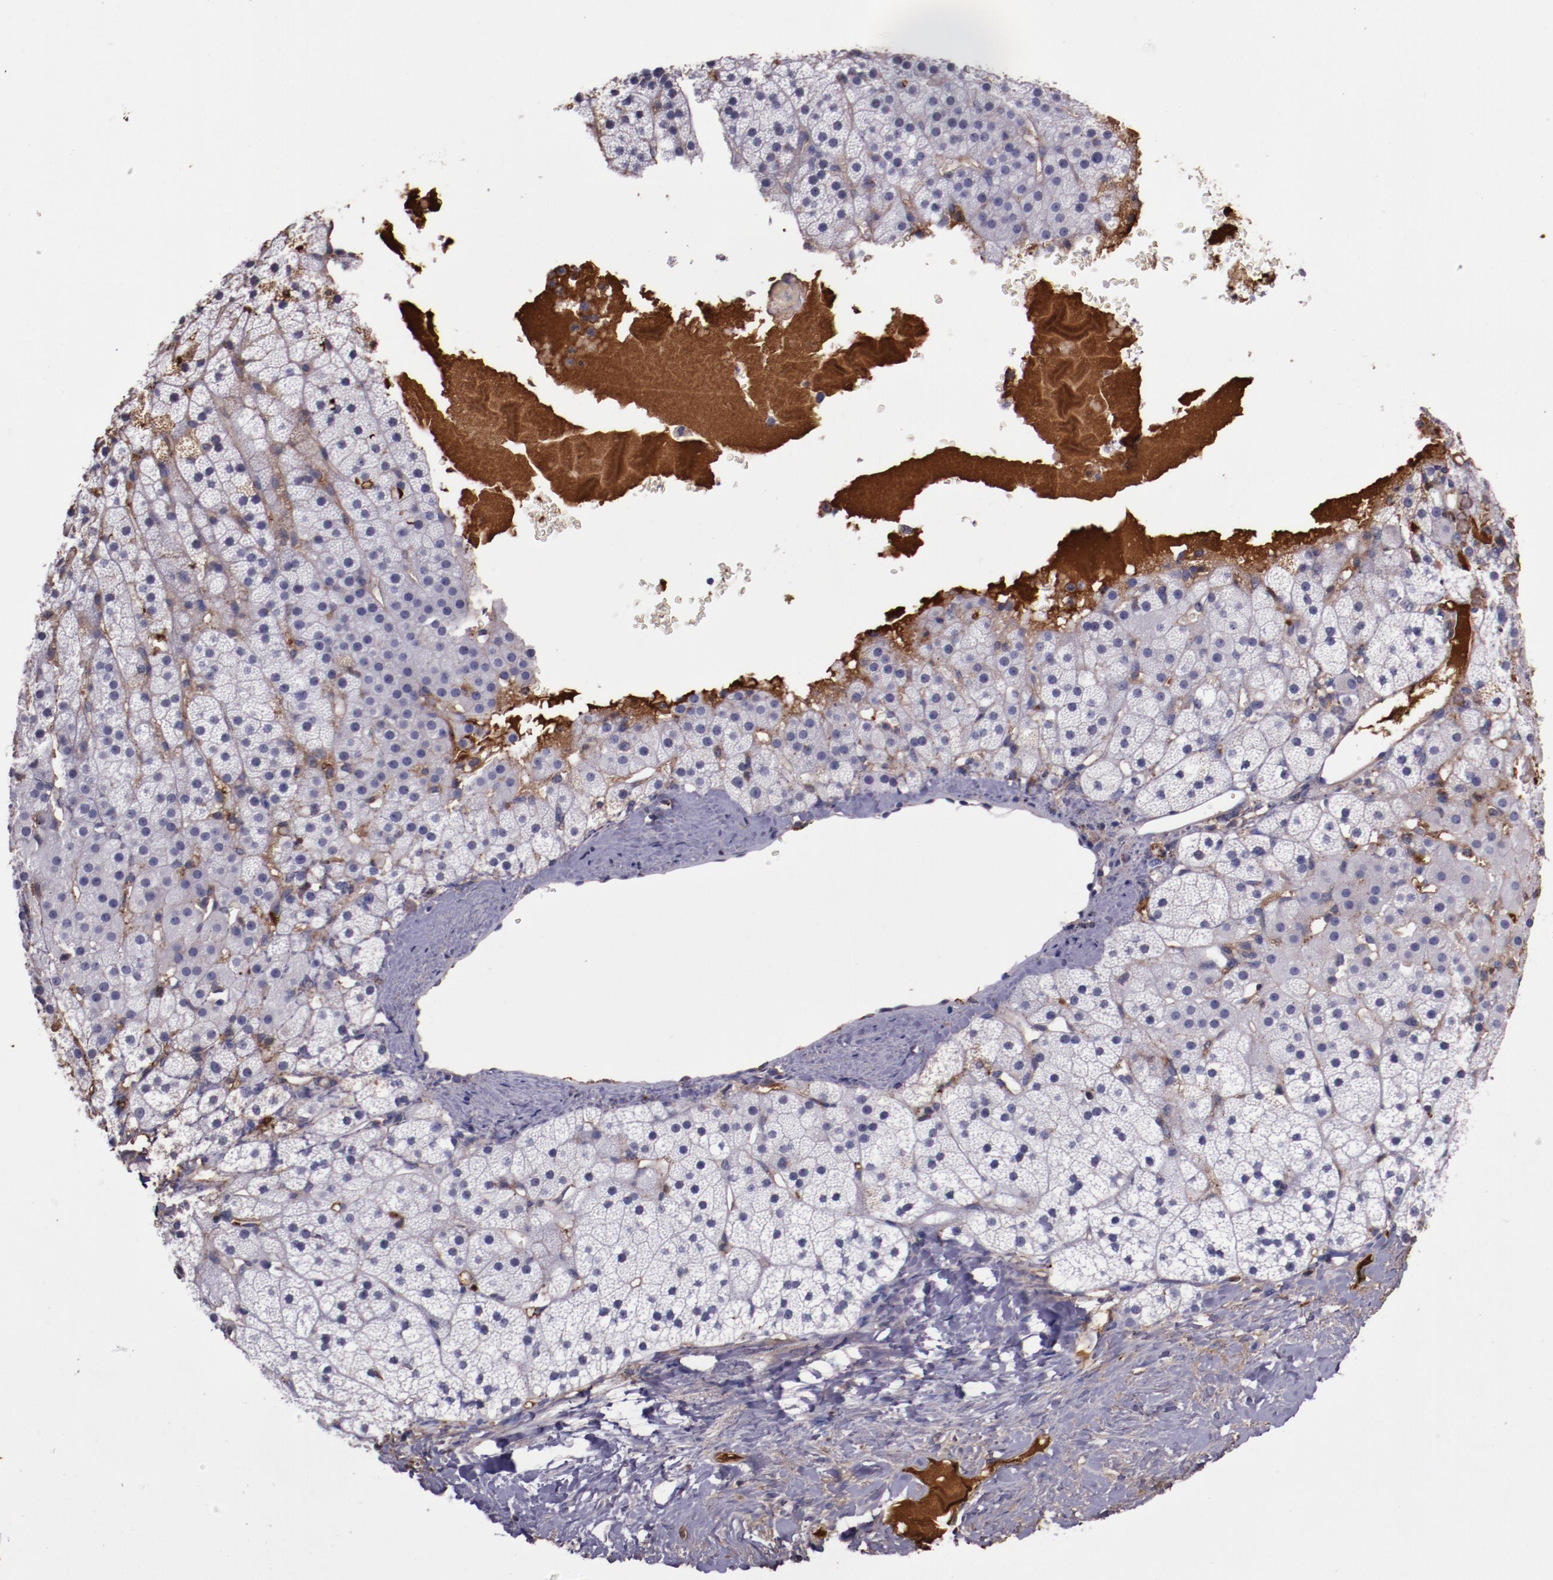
{"staining": {"intensity": "weak", "quantity": "<25%", "location": "cytoplasmic/membranous"}, "tissue": "adrenal gland", "cell_type": "Glandular cells", "image_type": "normal", "snomed": [{"axis": "morphology", "description": "Normal tissue, NOS"}, {"axis": "topography", "description": "Adrenal gland"}], "caption": "This is an immunohistochemistry photomicrograph of normal adrenal gland. There is no staining in glandular cells.", "gene": "A2M", "patient": {"sex": "male", "age": 35}}